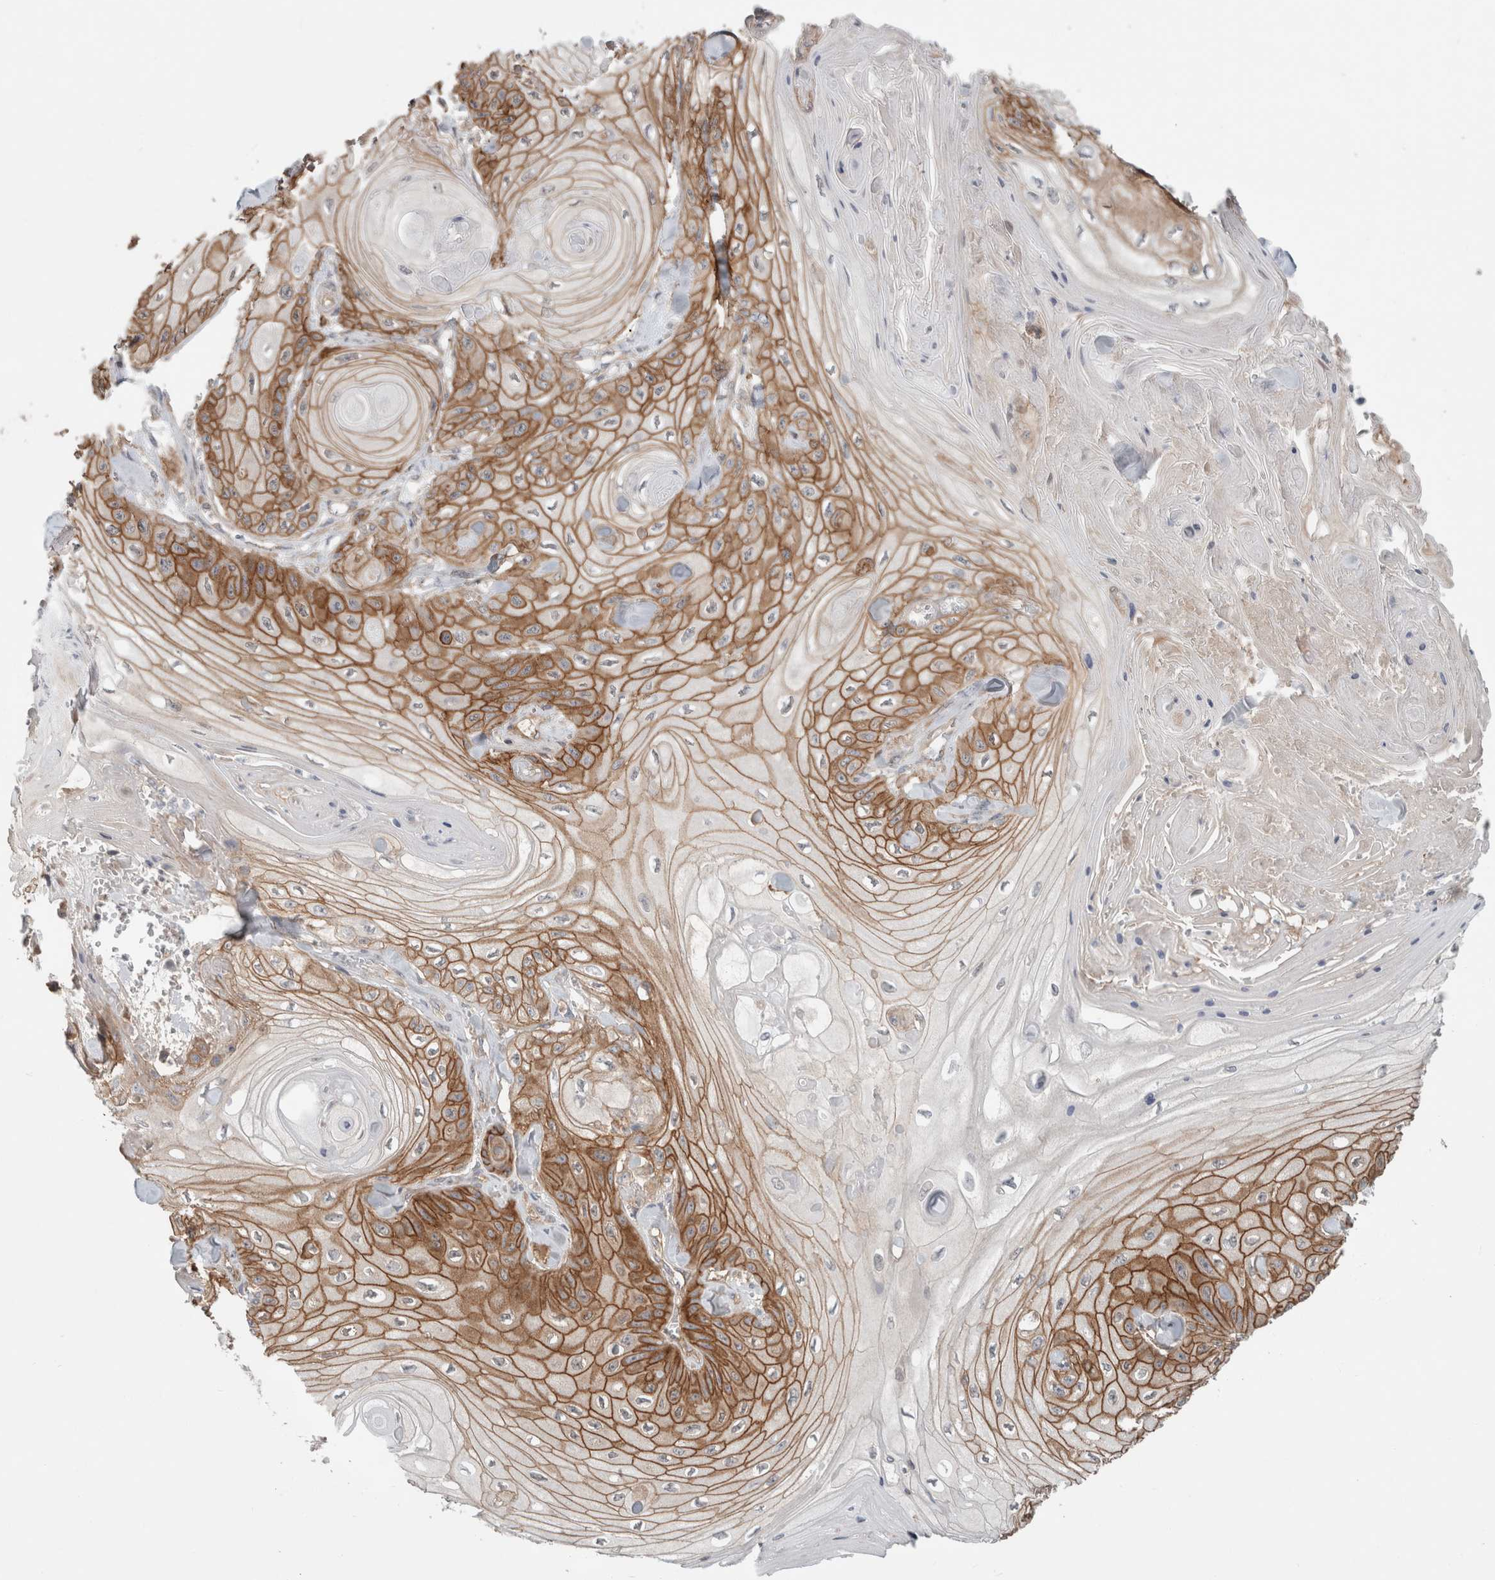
{"staining": {"intensity": "moderate", "quantity": "25%-75%", "location": "cytoplasmic/membranous"}, "tissue": "skin cancer", "cell_type": "Tumor cells", "image_type": "cancer", "snomed": [{"axis": "morphology", "description": "Squamous cell carcinoma, NOS"}, {"axis": "topography", "description": "Skin"}], "caption": "High-magnification brightfield microscopy of skin cancer (squamous cell carcinoma) stained with DAB (3,3'-diaminobenzidine) (brown) and counterstained with hematoxylin (blue). tumor cells exhibit moderate cytoplasmic/membranous staining is present in approximately25%-75% of cells.", "gene": "RASAL2", "patient": {"sex": "male", "age": 74}}